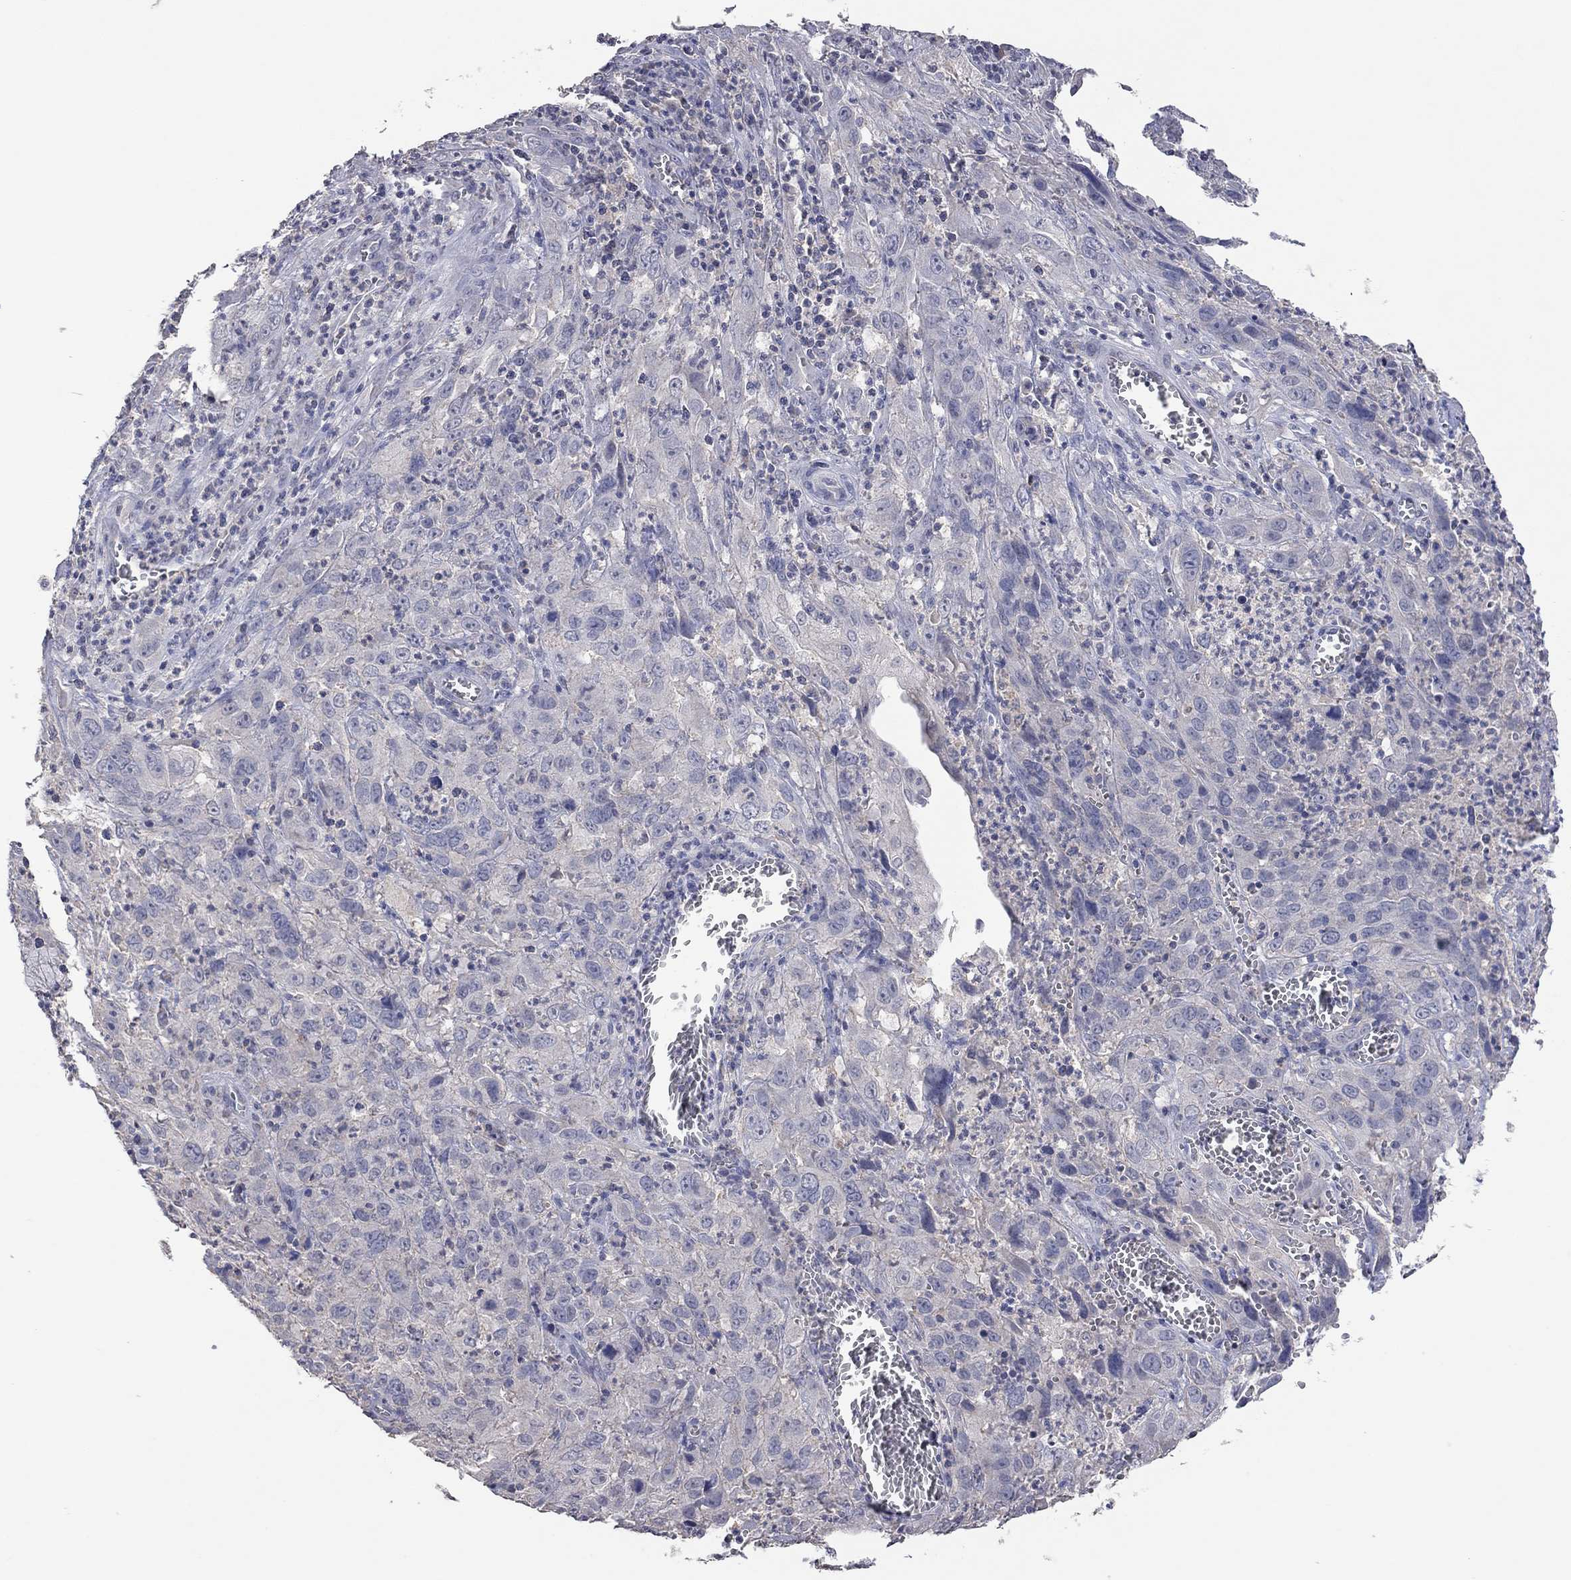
{"staining": {"intensity": "negative", "quantity": "none", "location": "none"}, "tissue": "cervical cancer", "cell_type": "Tumor cells", "image_type": "cancer", "snomed": [{"axis": "morphology", "description": "Squamous cell carcinoma, NOS"}, {"axis": "topography", "description": "Cervix"}], "caption": "Immunohistochemistry (IHC) image of neoplastic tissue: cervical squamous cell carcinoma stained with DAB (3,3'-diaminobenzidine) shows no significant protein expression in tumor cells.", "gene": "MMP13", "patient": {"sex": "female", "age": 32}}